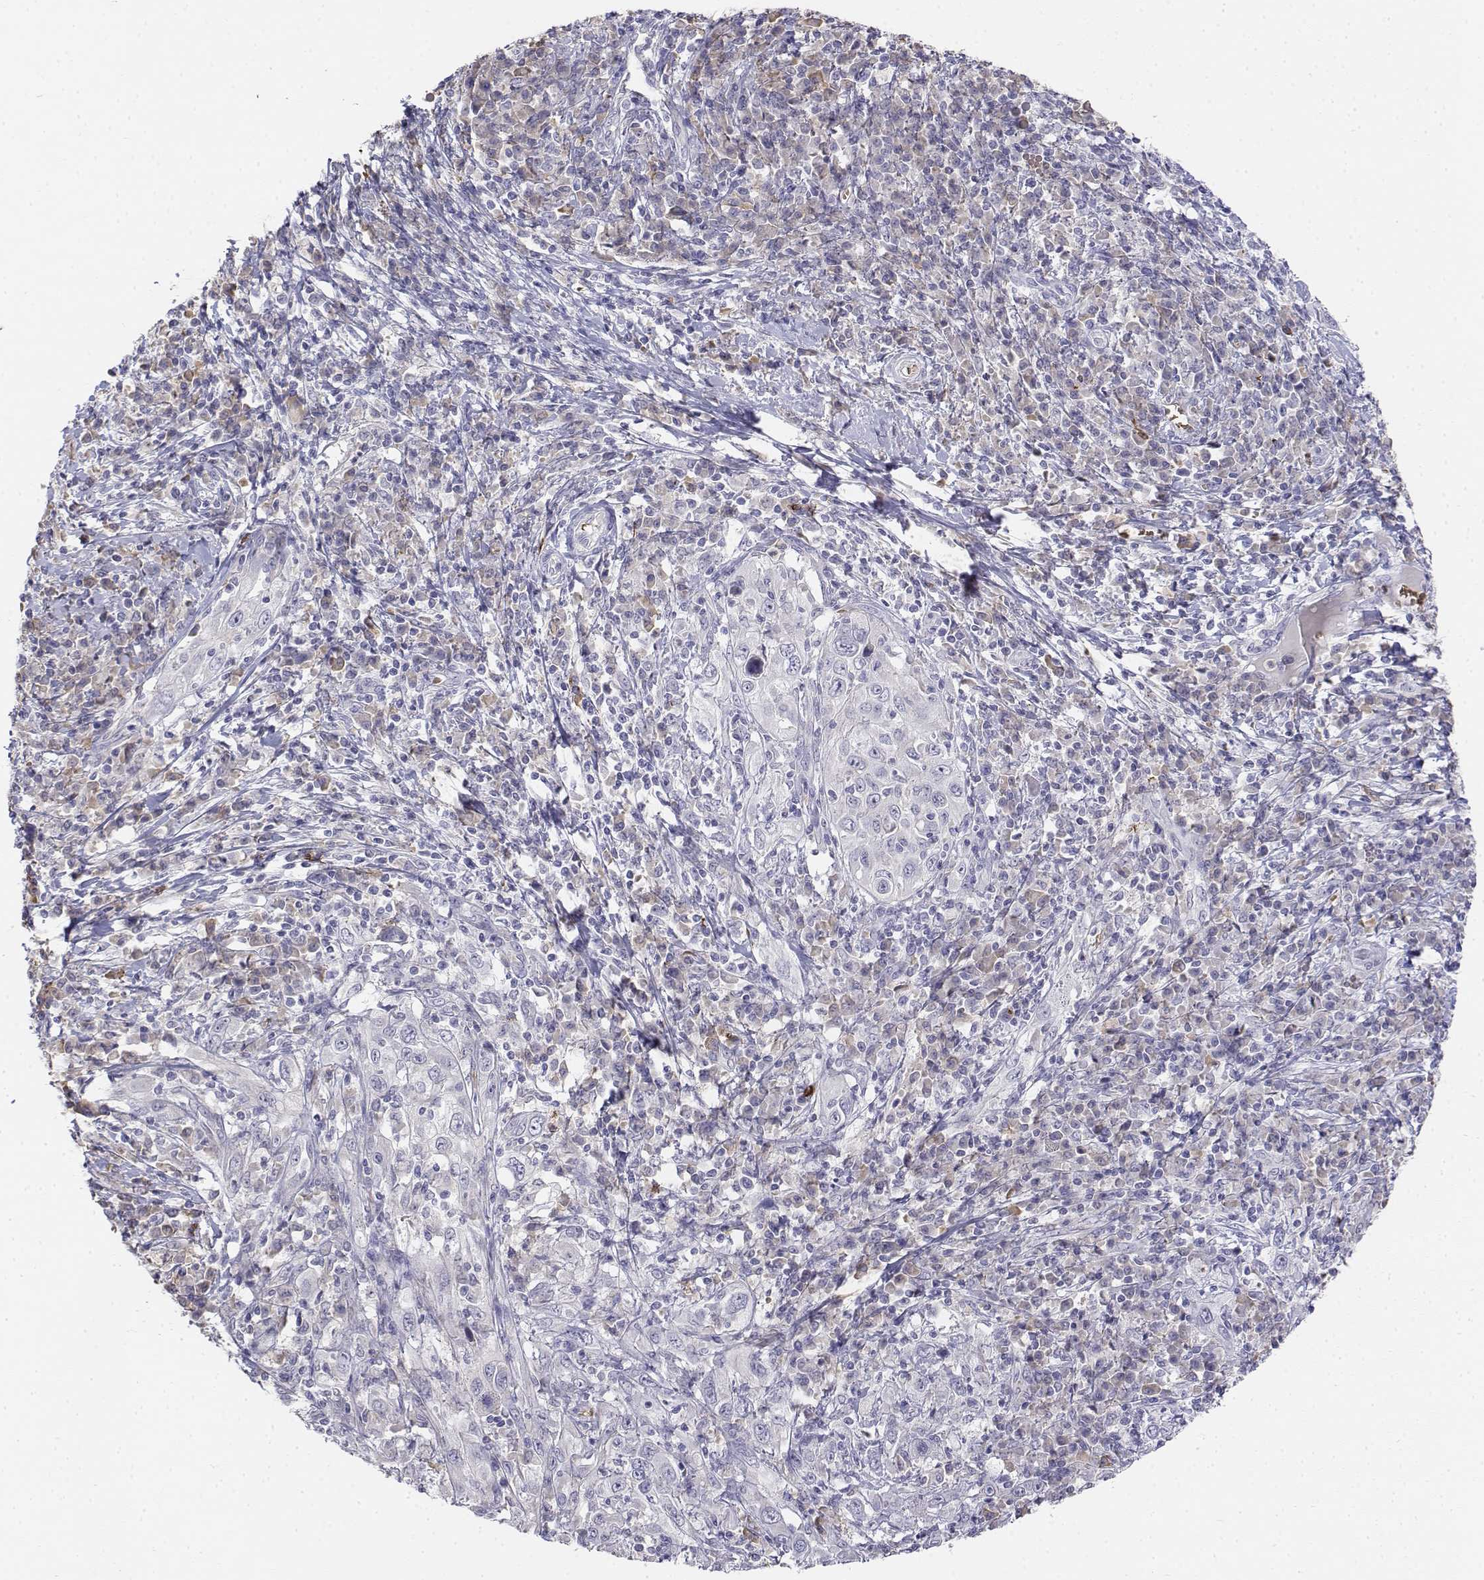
{"staining": {"intensity": "negative", "quantity": "none", "location": "none"}, "tissue": "cervical cancer", "cell_type": "Tumor cells", "image_type": "cancer", "snomed": [{"axis": "morphology", "description": "Squamous cell carcinoma, NOS"}, {"axis": "topography", "description": "Cervix"}], "caption": "High power microscopy micrograph of an IHC histopathology image of cervical squamous cell carcinoma, revealing no significant staining in tumor cells.", "gene": "CADM1", "patient": {"sex": "female", "age": 46}}